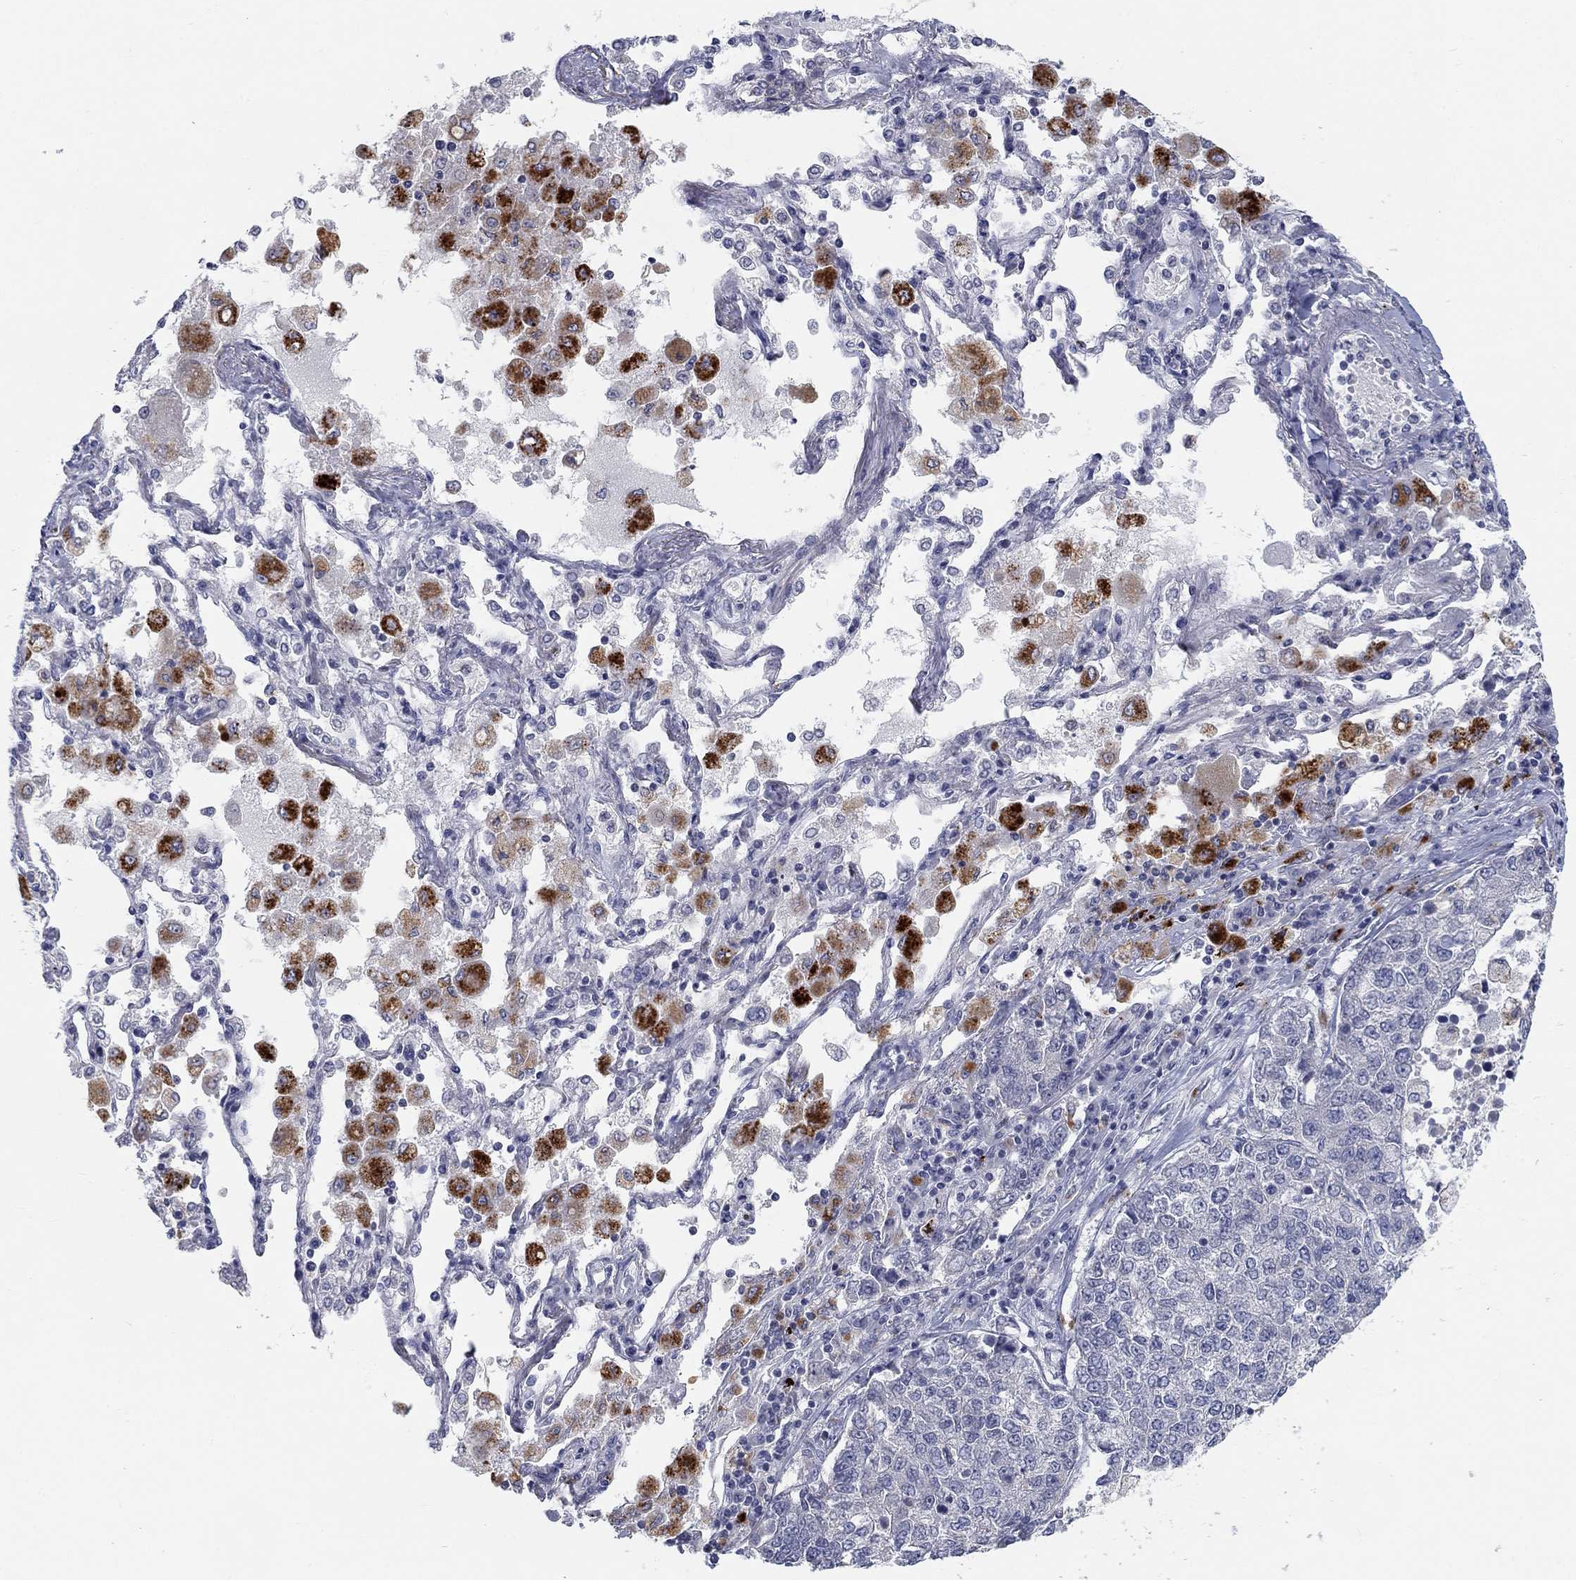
{"staining": {"intensity": "negative", "quantity": "none", "location": "none"}, "tissue": "lung cancer", "cell_type": "Tumor cells", "image_type": "cancer", "snomed": [{"axis": "morphology", "description": "Adenocarcinoma, NOS"}, {"axis": "topography", "description": "Lung"}], "caption": "IHC histopathology image of neoplastic tissue: human lung adenocarcinoma stained with DAB (3,3'-diaminobenzidine) displays no significant protein staining in tumor cells.", "gene": "MTSS2", "patient": {"sex": "male", "age": 49}}